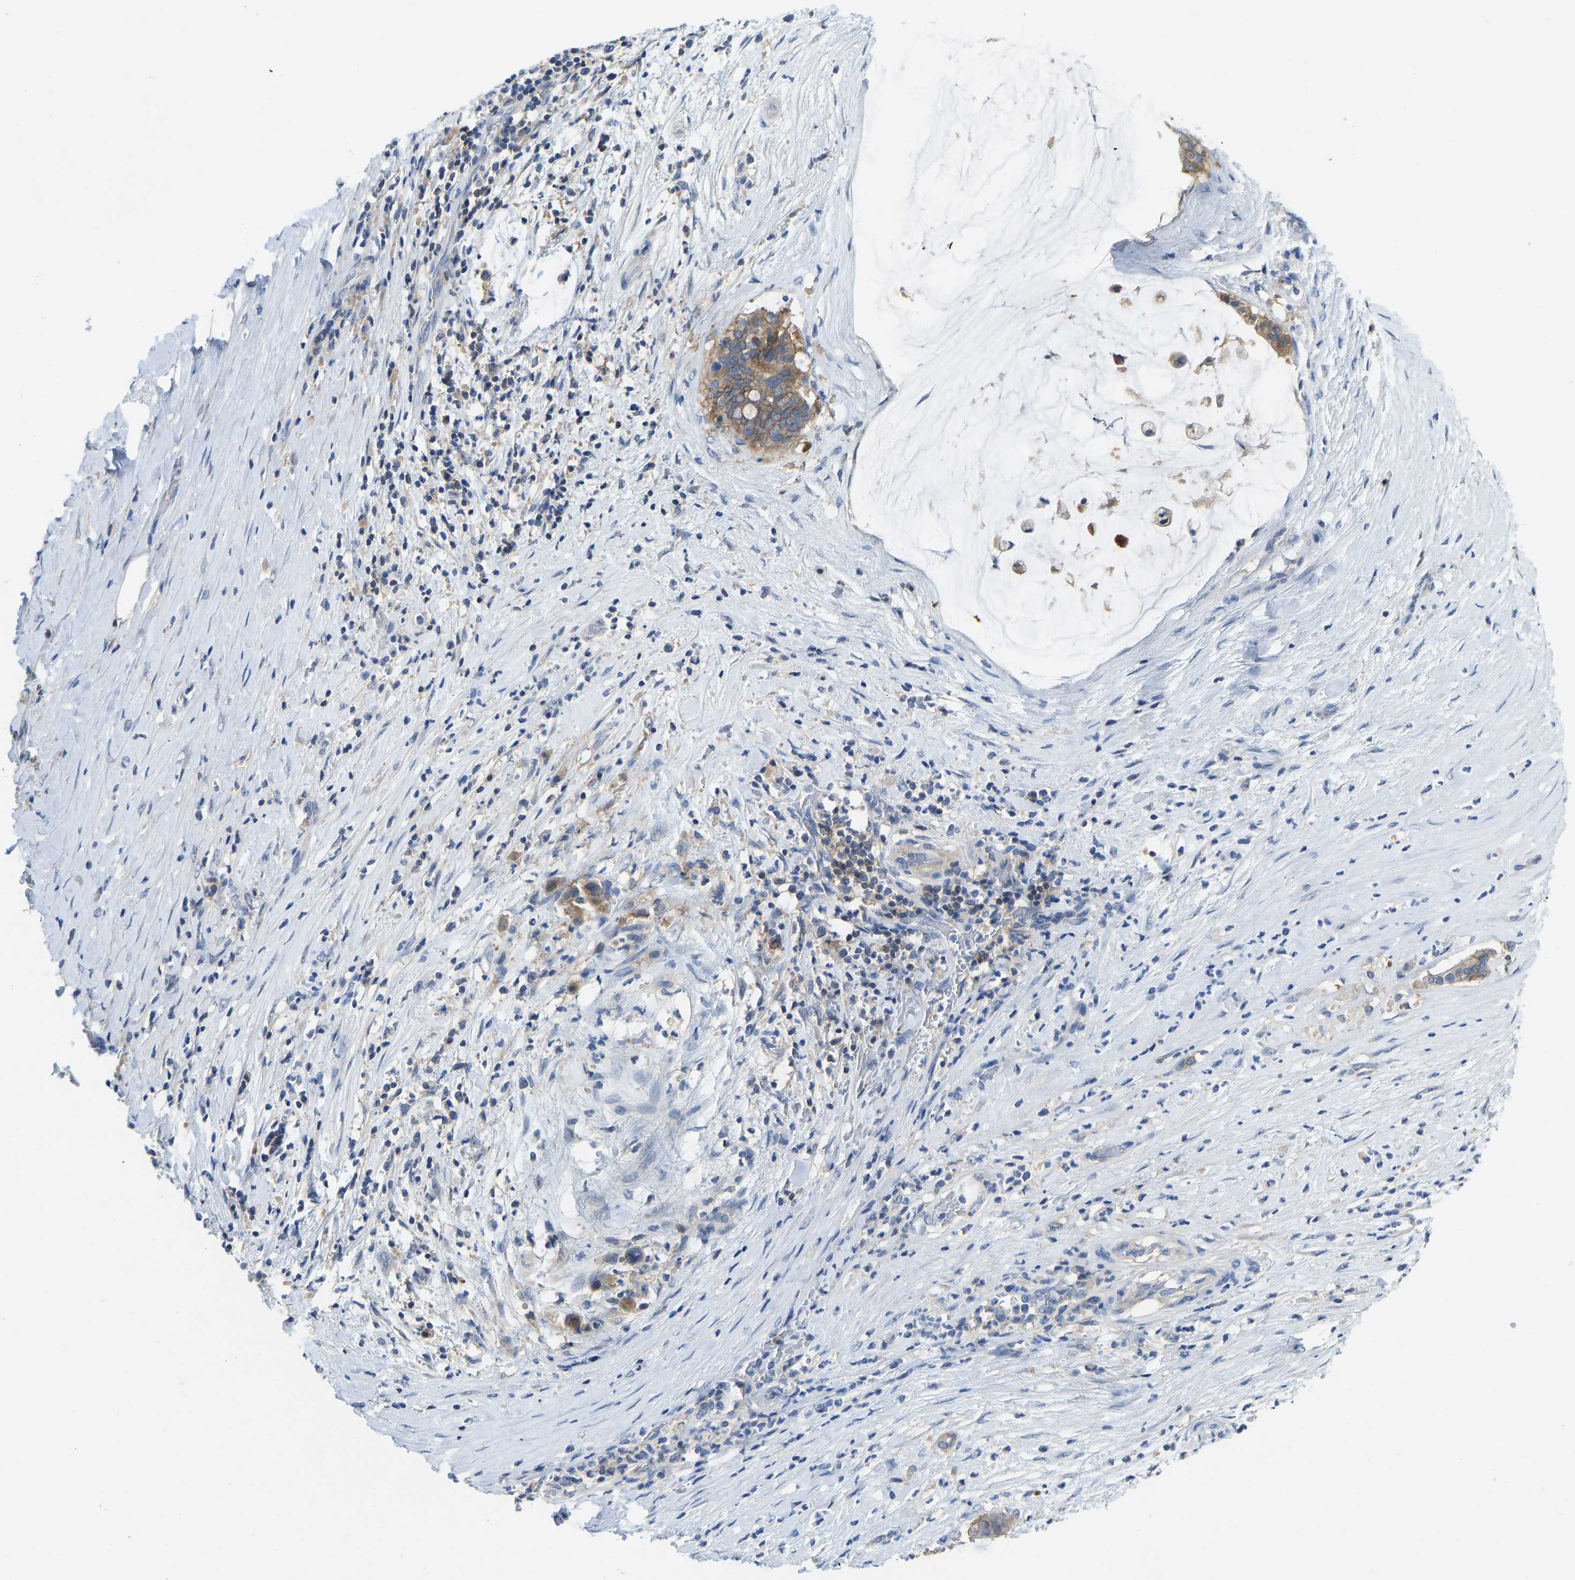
{"staining": {"intensity": "moderate", "quantity": ">75%", "location": "cytoplasmic/membranous"}, "tissue": "pancreatic cancer", "cell_type": "Tumor cells", "image_type": "cancer", "snomed": [{"axis": "morphology", "description": "Adenocarcinoma, NOS"}, {"axis": "topography", "description": "Pancreas"}], "caption": "Adenocarcinoma (pancreatic) stained for a protein exhibits moderate cytoplasmic/membranous positivity in tumor cells.", "gene": "NDRG3", "patient": {"sex": "male", "age": 41}}